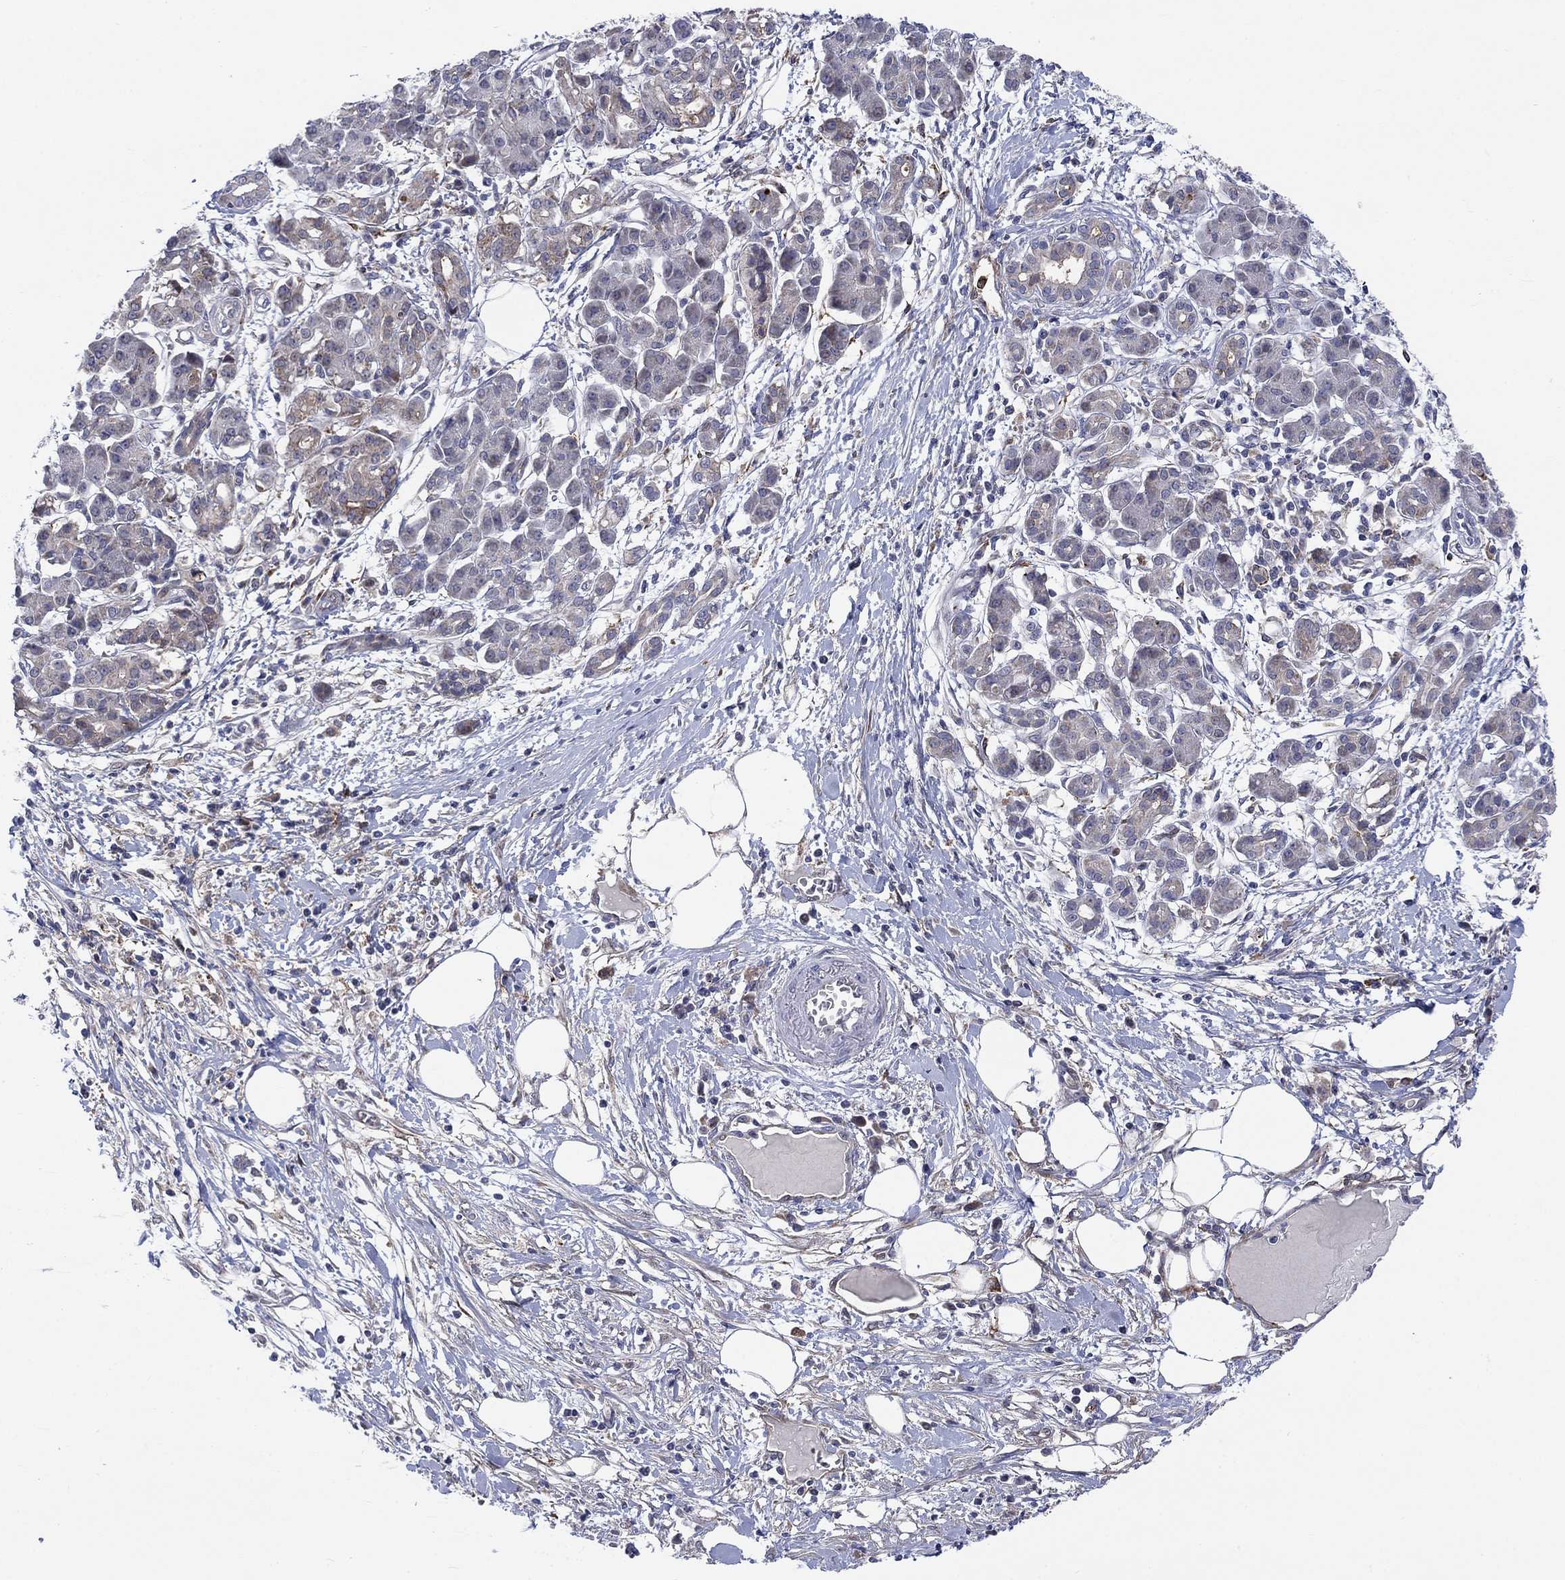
{"staining": {"intensity": "negative", "quantity": "none", "location": "none"}, "tissue": "pancreatic cancer", "cell_type": "Tumor cells", "image_type": "cancer", "snomed": [{"axis": "morphology", "description": "Adenocarcinoma, NOS"}, {"axis": "topography", "description": "Pancreas"}], "caption": "Tumor cells show no significant protein positivity in adenocarcinoma (pancreatic).", "gene": "SLC35F2", "patient": {"sex": "male", "age": 72}}